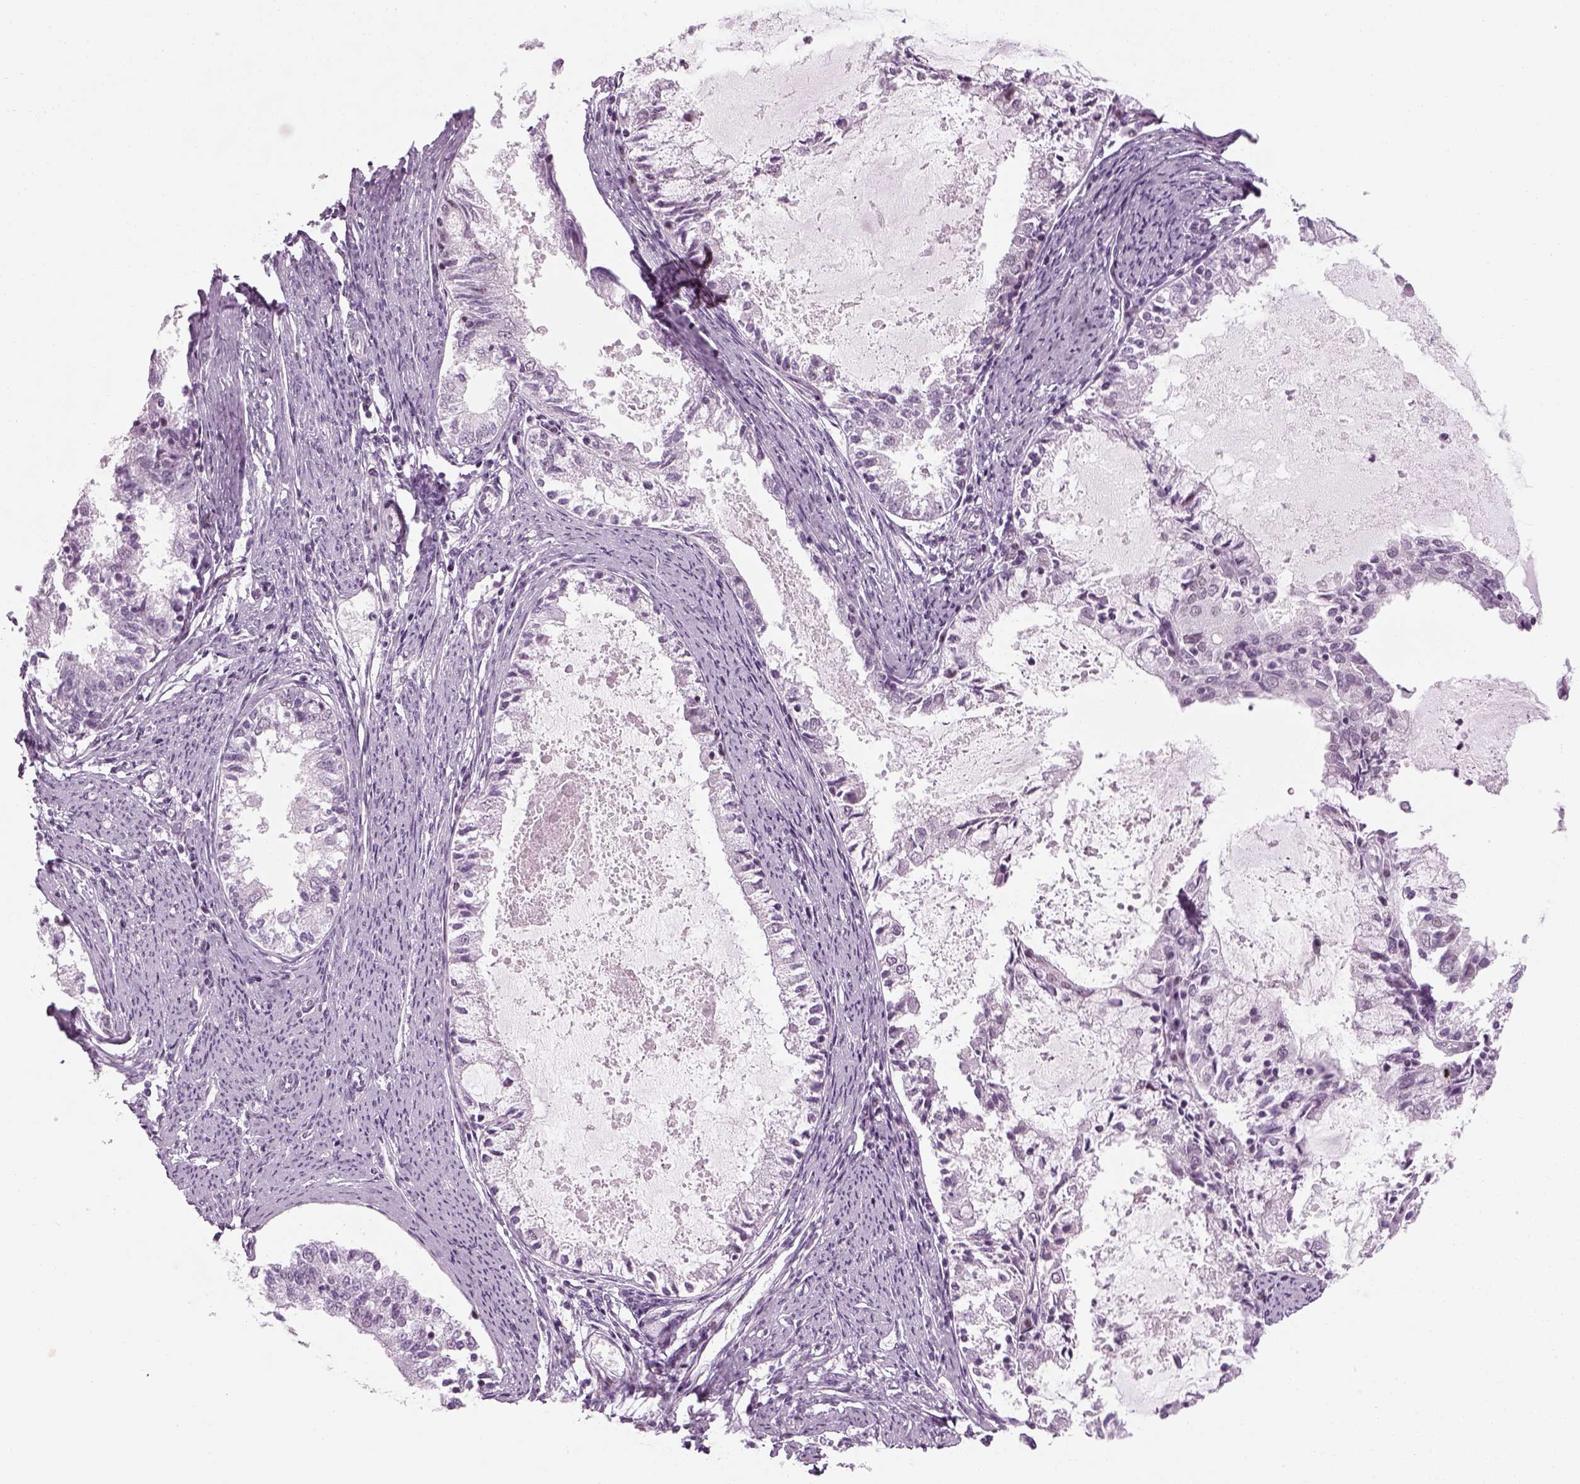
{"staining": {"intensity": "negative", "quantity": "none", "location": "none"}, "tissue": "endometrial cancer", "cell_type": "Tumor cells", "image_type": "cancer", "snomed": [{"axis": "morphology", "description": "Adenocarcinoma, NOS"}, {"axis": "topography", "description": "Endometrium"}], "caption": "Immunohistochemical staining of human endometrial cancer (adenocarcinoma) exhibits no significant positivity in tumor cells.", "gene": "KCNG2", "patient": {"sex": "female", "age": 57}}